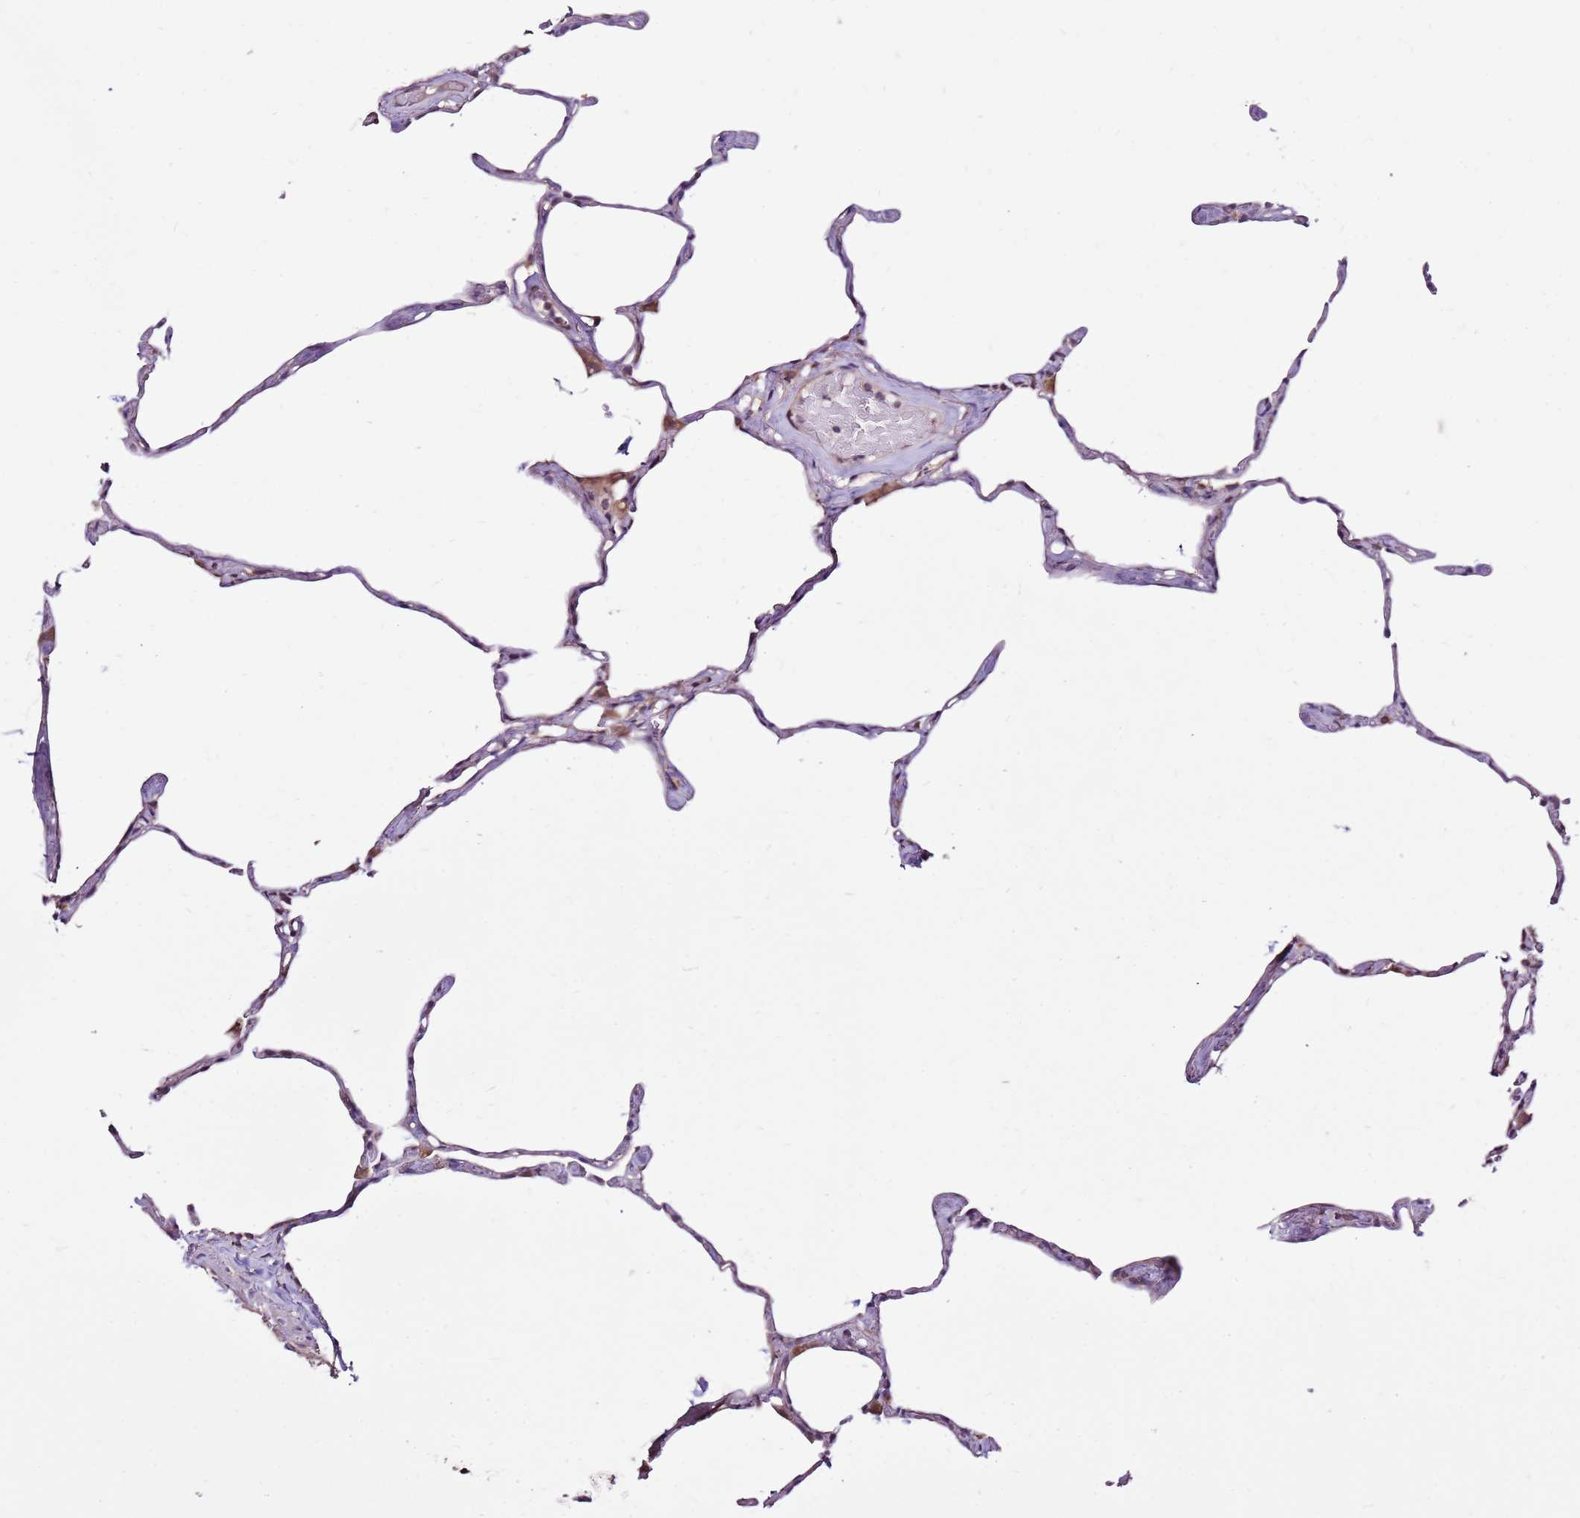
{"staining": {"intensity": "negative", "quantity": "none", "location": "none"}, "tissue": "lung", "cell_type": "Alveolar cells", "image_type": "normal", "snomed": [{"axis": "morphology", "description": "Normal tissue, NOS"}, {"axis": "topography", "description": "Lung"}], "caption": "IHC histopathology image of normal human lung stained for a protein (brown), which reveals no expression in alveolar cells.", "gene": "SMG1", "patient": {"sex": "male", "age": 65}}